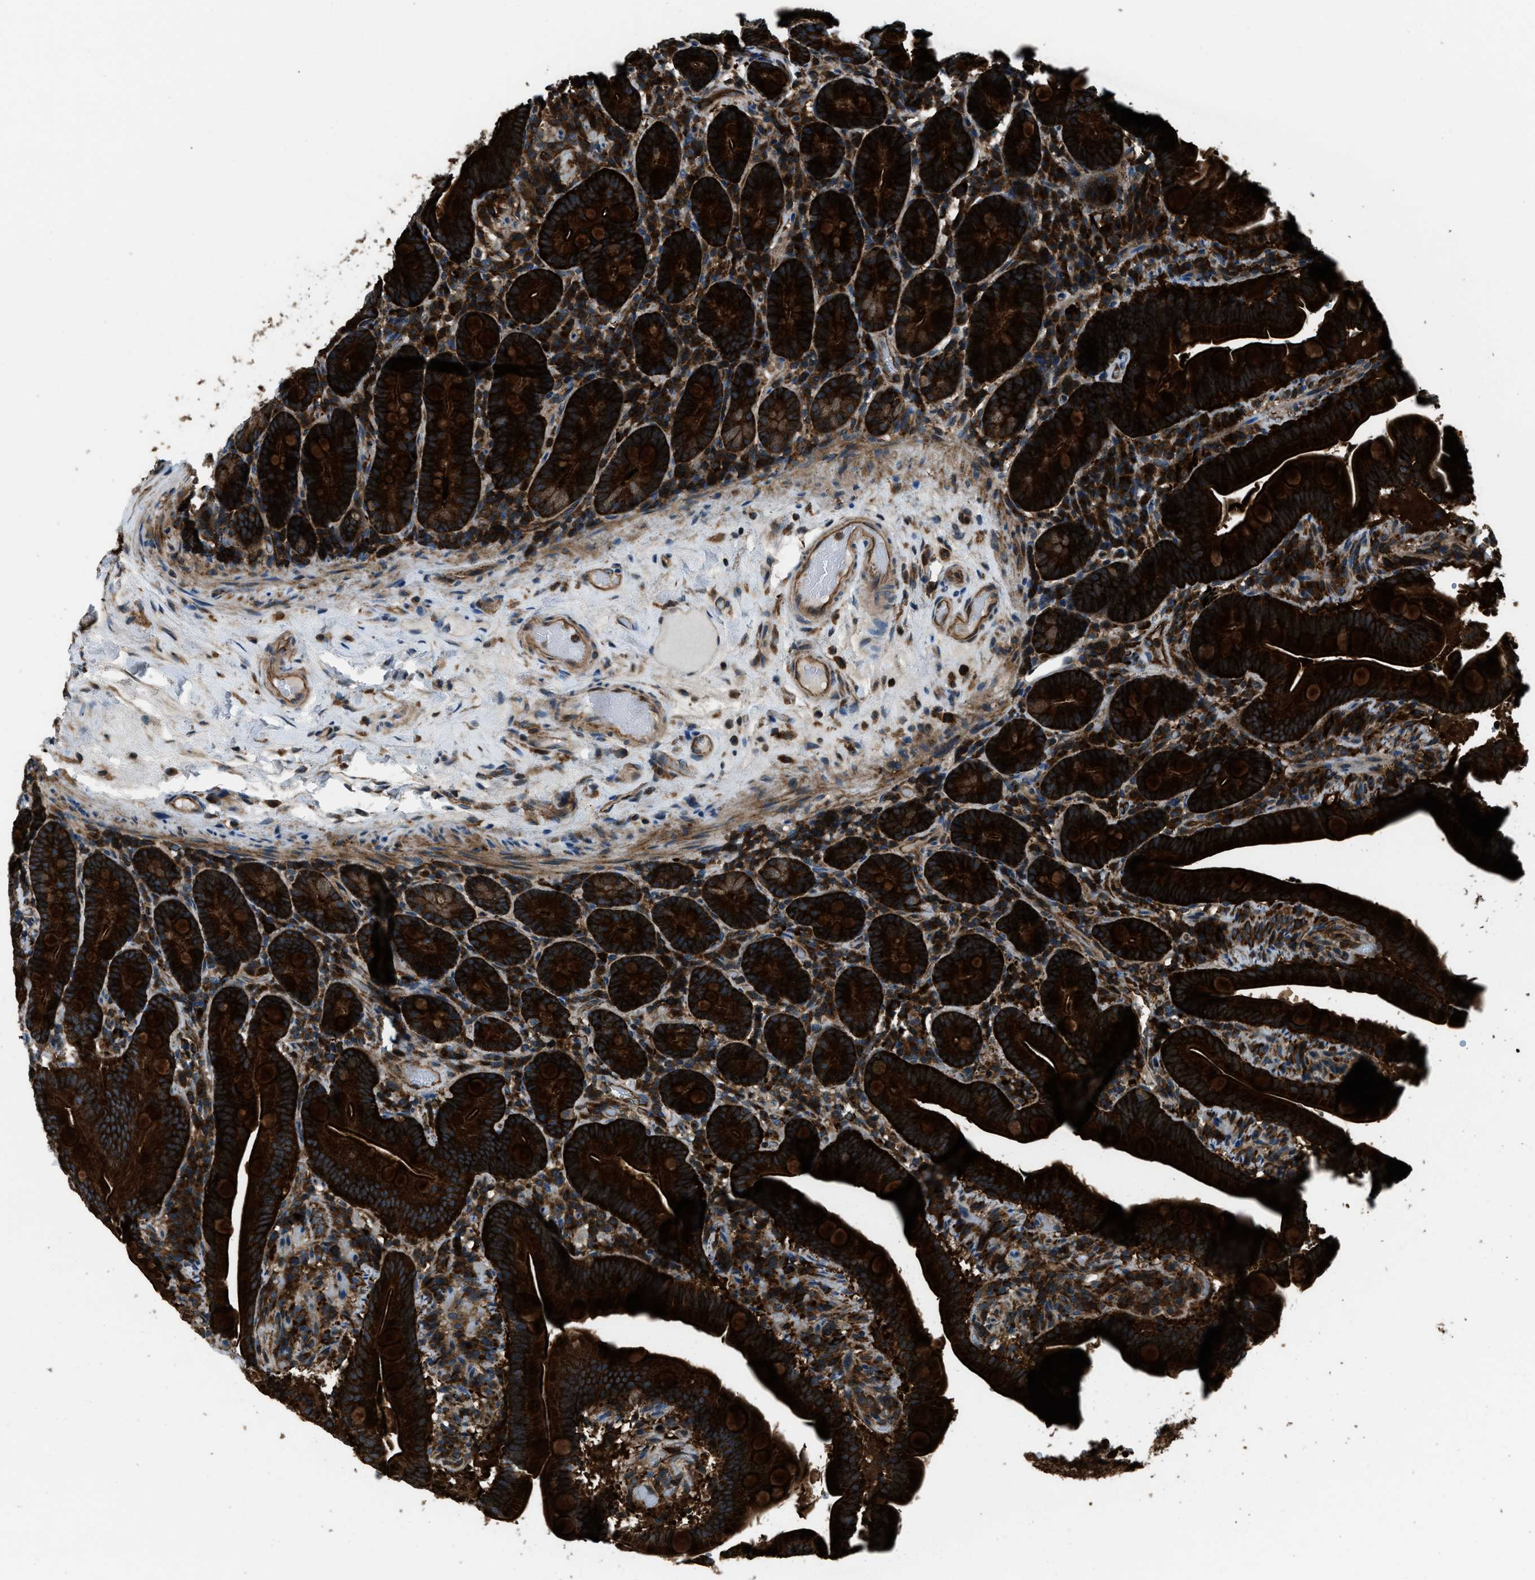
{"staining": {"intensity": "strong", "quantity": ">75%", "location": "cytoplasmic/membranous"}, "tissue": "duodenum", "cell_type": "Glandular cells", "image_type": "normal", "snomed": [{"axis": "morphology", "description": "Normal tissue, NOS"}, {"axis": "topography", "description": "Duodenum"}], "caption": "Protein expression analysis of unremarkable duodenum exhibits strong cytoplasmic/membranous staining in about >75% of glandular cells.", "gene": "SNX30", "patient": {"sex": "male", "age": 54}}